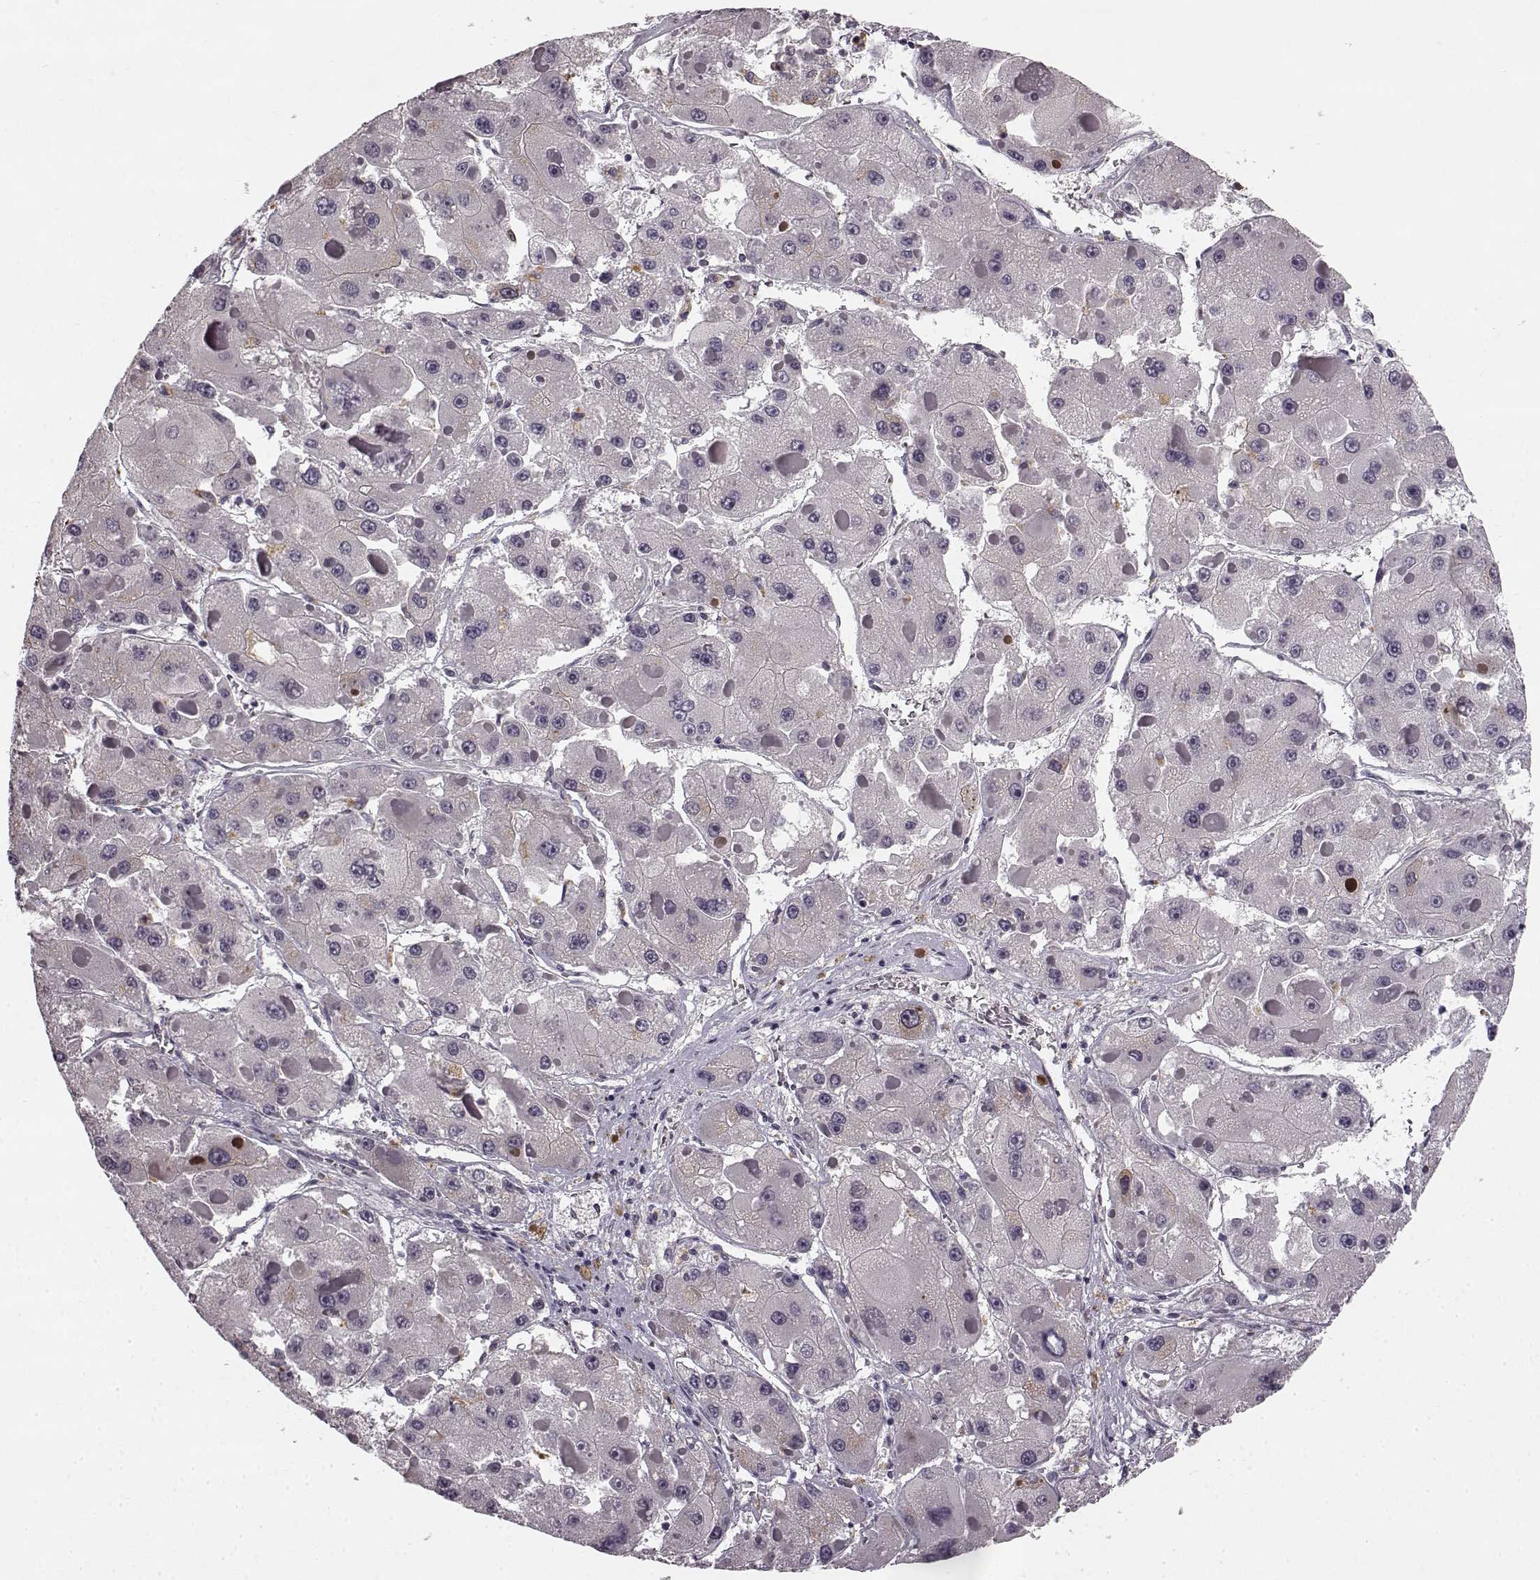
{"staining": {"intensity": "negative", "quantity": "none", "location": "none"}, "tissue": "liver cancer", "cell_type": "Tumor cells", "image_type": "cancer", "snomed": [{"axis": "morphology", "description": "Carcinoma, Hepatocellular, NOS"}, {"axis": "topography", "description": "Liver"}], "caption": "Liver cancer was stained to show a protein in brown. There is no significant expression in tumor cells.", "gene": "HMMR", "patient": {"sex": "female", "age": 73}}